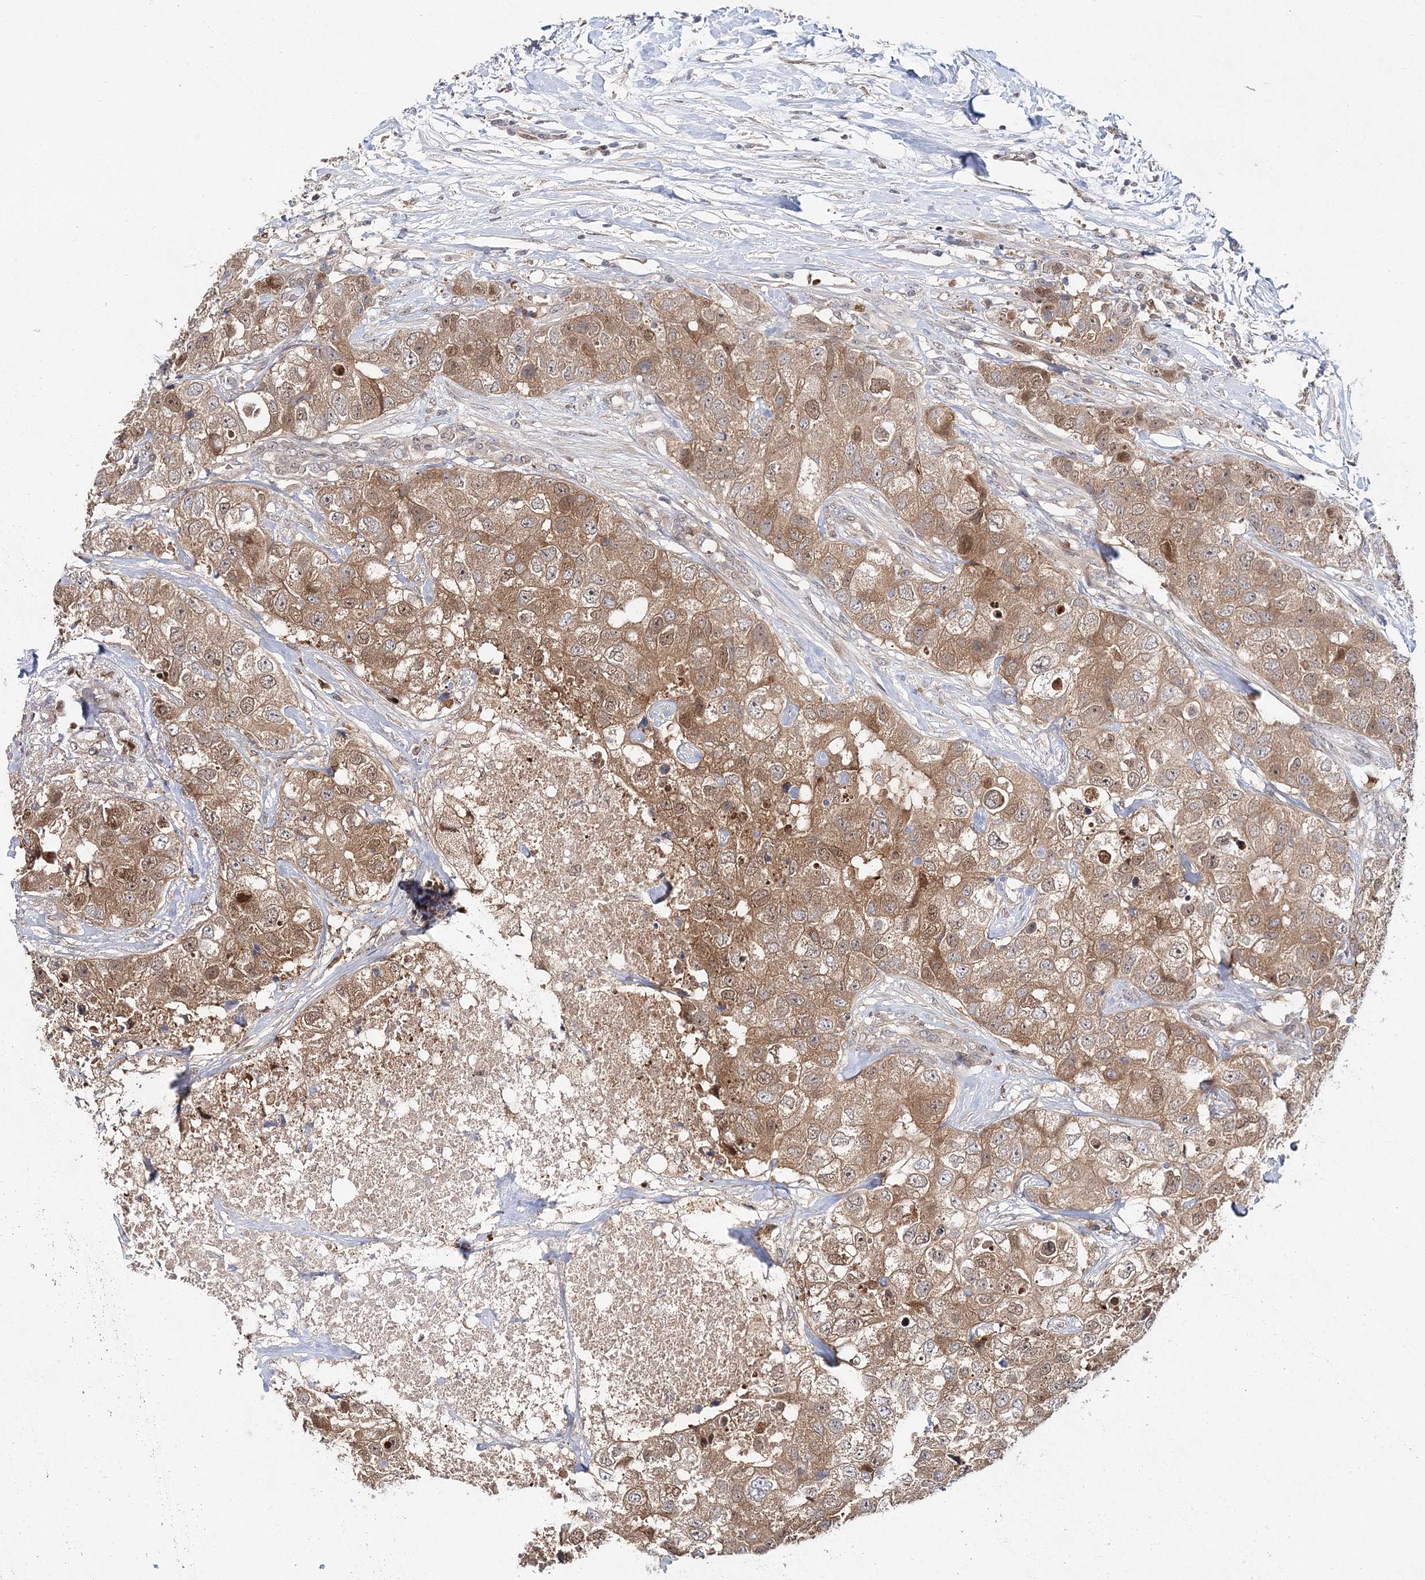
{"staining": {"intensity": "moderate", "quantity": ">75%", "location": "cytoplasmic/membranous"}, "tissue": "breast cancer", "cell_type": "Tumor cells", "image_type": "cancer", "snomed": [{"axis": "morphology", "description": "Duct carcinoma"}, {"axis": "topography", "description": "Breast"}], "caption": "There is medium levels of moderate cytoplasmic/membranous expression in tumor cells of breast cancer, as demonstrated by immunohistochemical staining (brown color).", "gene": "NIF3L1", "patient": {"sex": "female", "age": 62}}